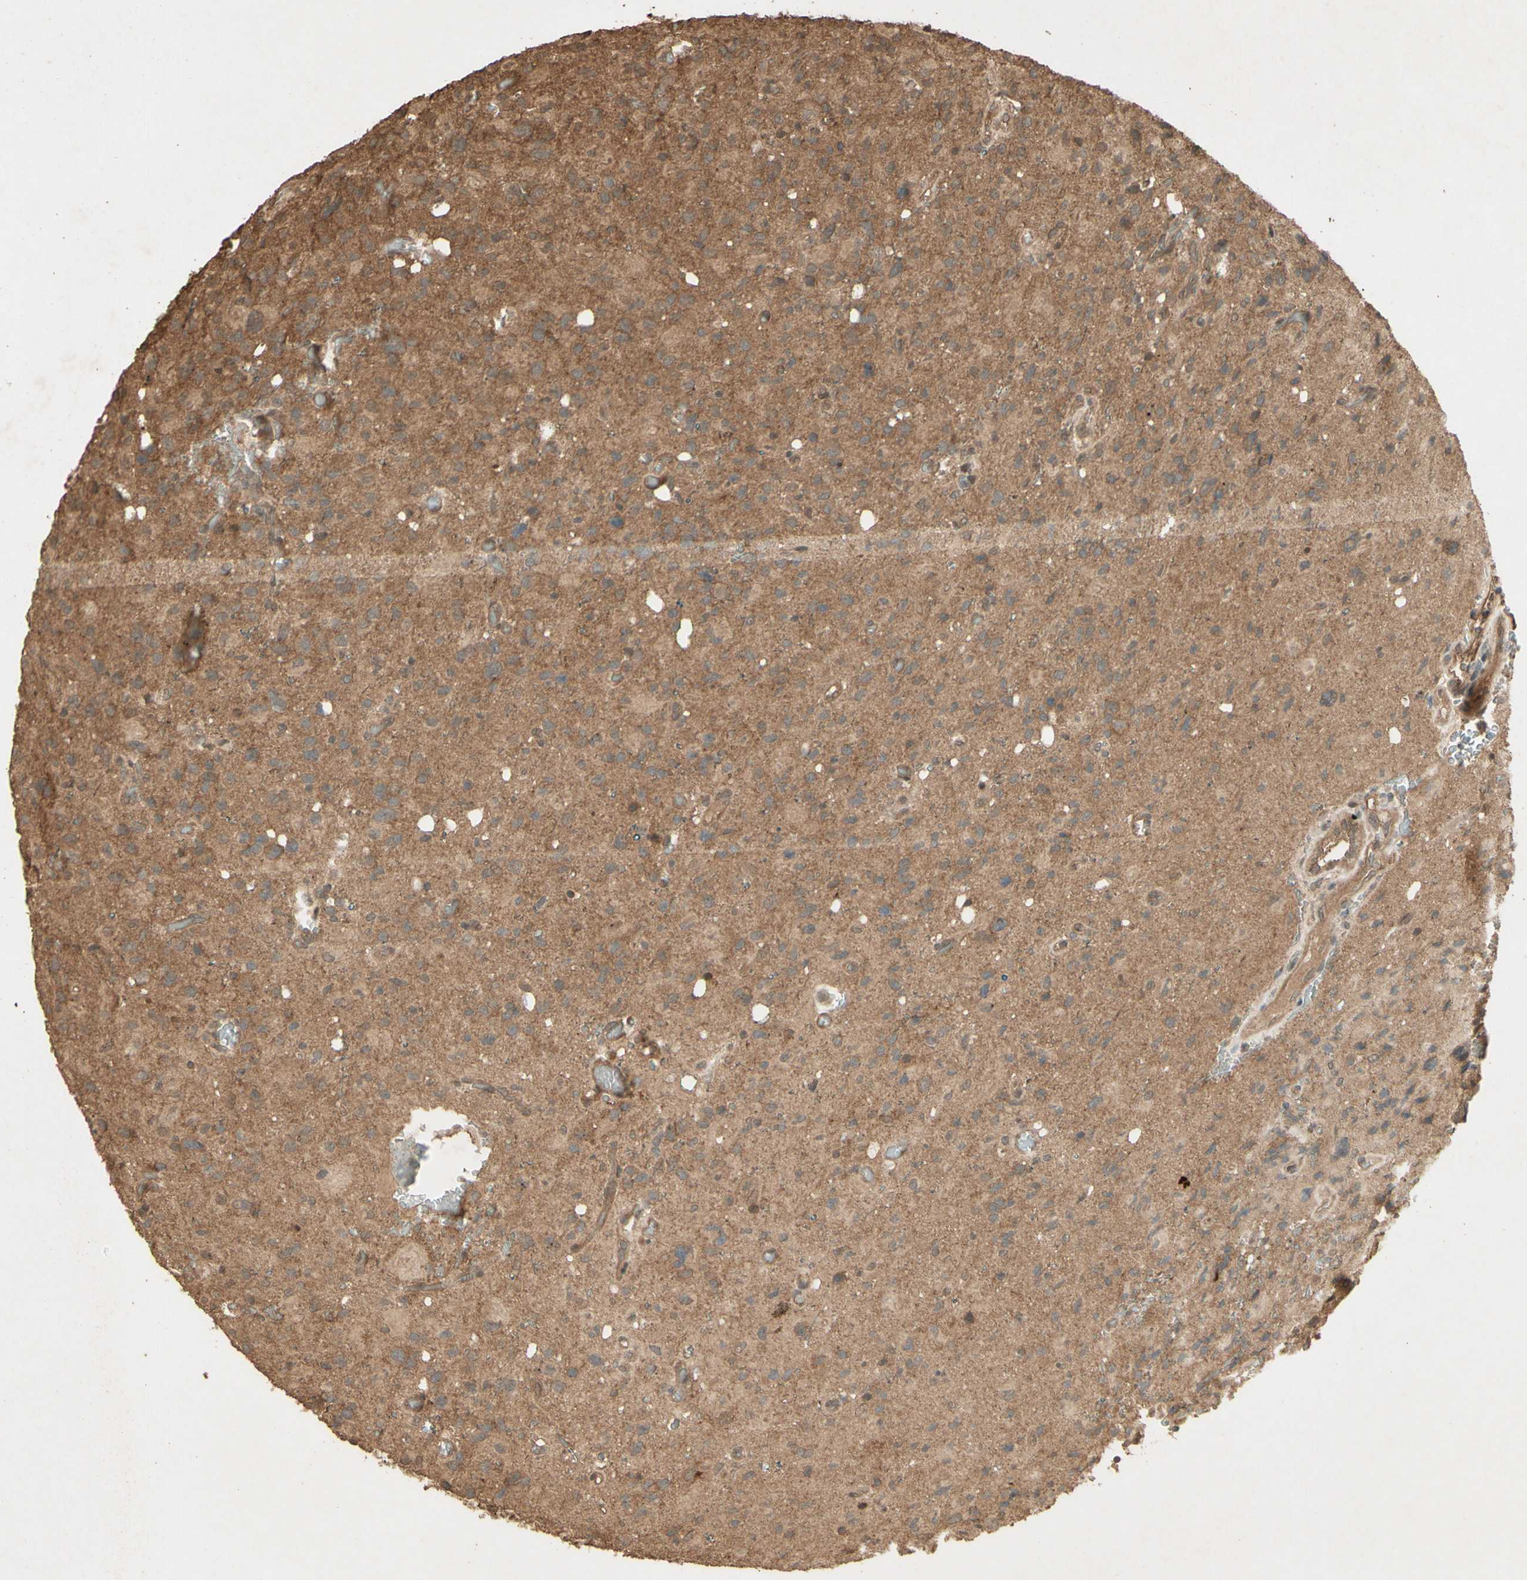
{"staining": {"intensity": "moderate", "quantity": ">75%", "location": "cytoplasmic/membranous"}, "tissue": "glioma", "cell_type": "Tumor cells", "image_type": "cancer", "snomed": [{"axis": "morphology", "description": "Glioma, malignant, High grade"}, {"axis": "topography", "description": "Brain"}], "caption": "Malignant glioma (high-grade) stained for a protein demonstrates moderate cytoplasmic/membranous positivity in tumor cells.", "gene": "SMAD9", "patient": {"sex": "male", "age": 48}}